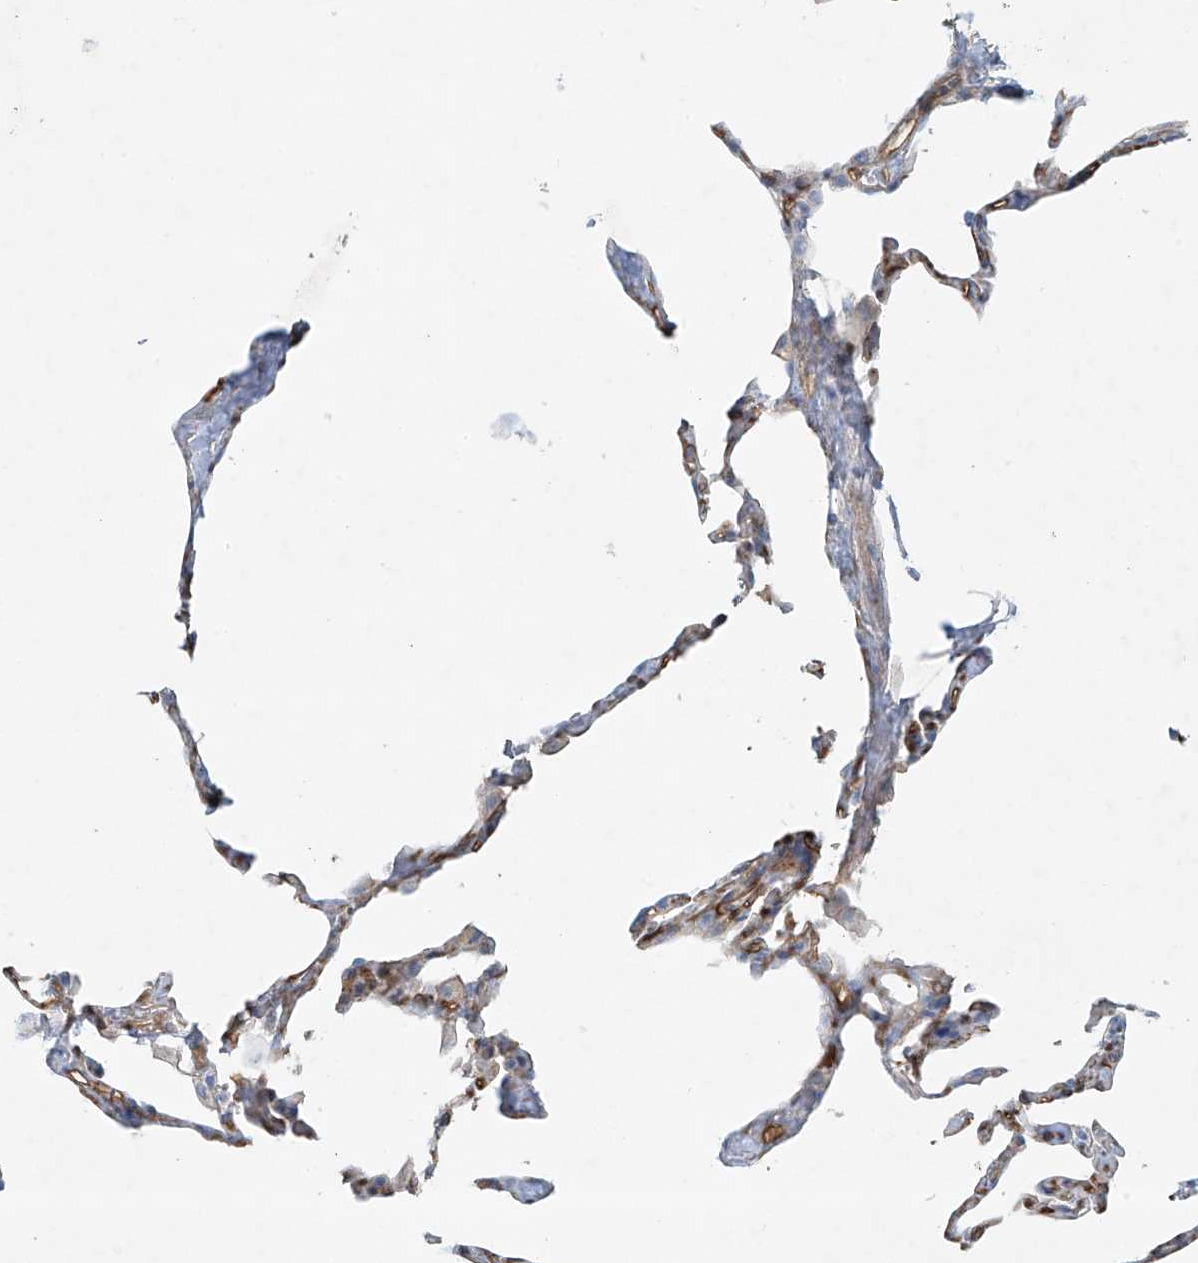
{"staining": {"intensity": "moderate", "quantity": "25%-75%", "location": "cytoplasmic/membranous"}, "tissue": "lung", "cell_type": "Alveolar cells", "image_type": "normal", "snomed": [{"axis": "morphology", "description": "Normal tissue, NOS"}, {"axis": "topography", "description": "Lung"}], "caption": "Immunohistochemistry (DAB) staining of benign lung reveals moderate cytoplasmic/membranous protein positivity in approximately 25%-75% of alveolar cells.", "gene": "VAMP5", "patient": {"sex": "male", "age": 65}}